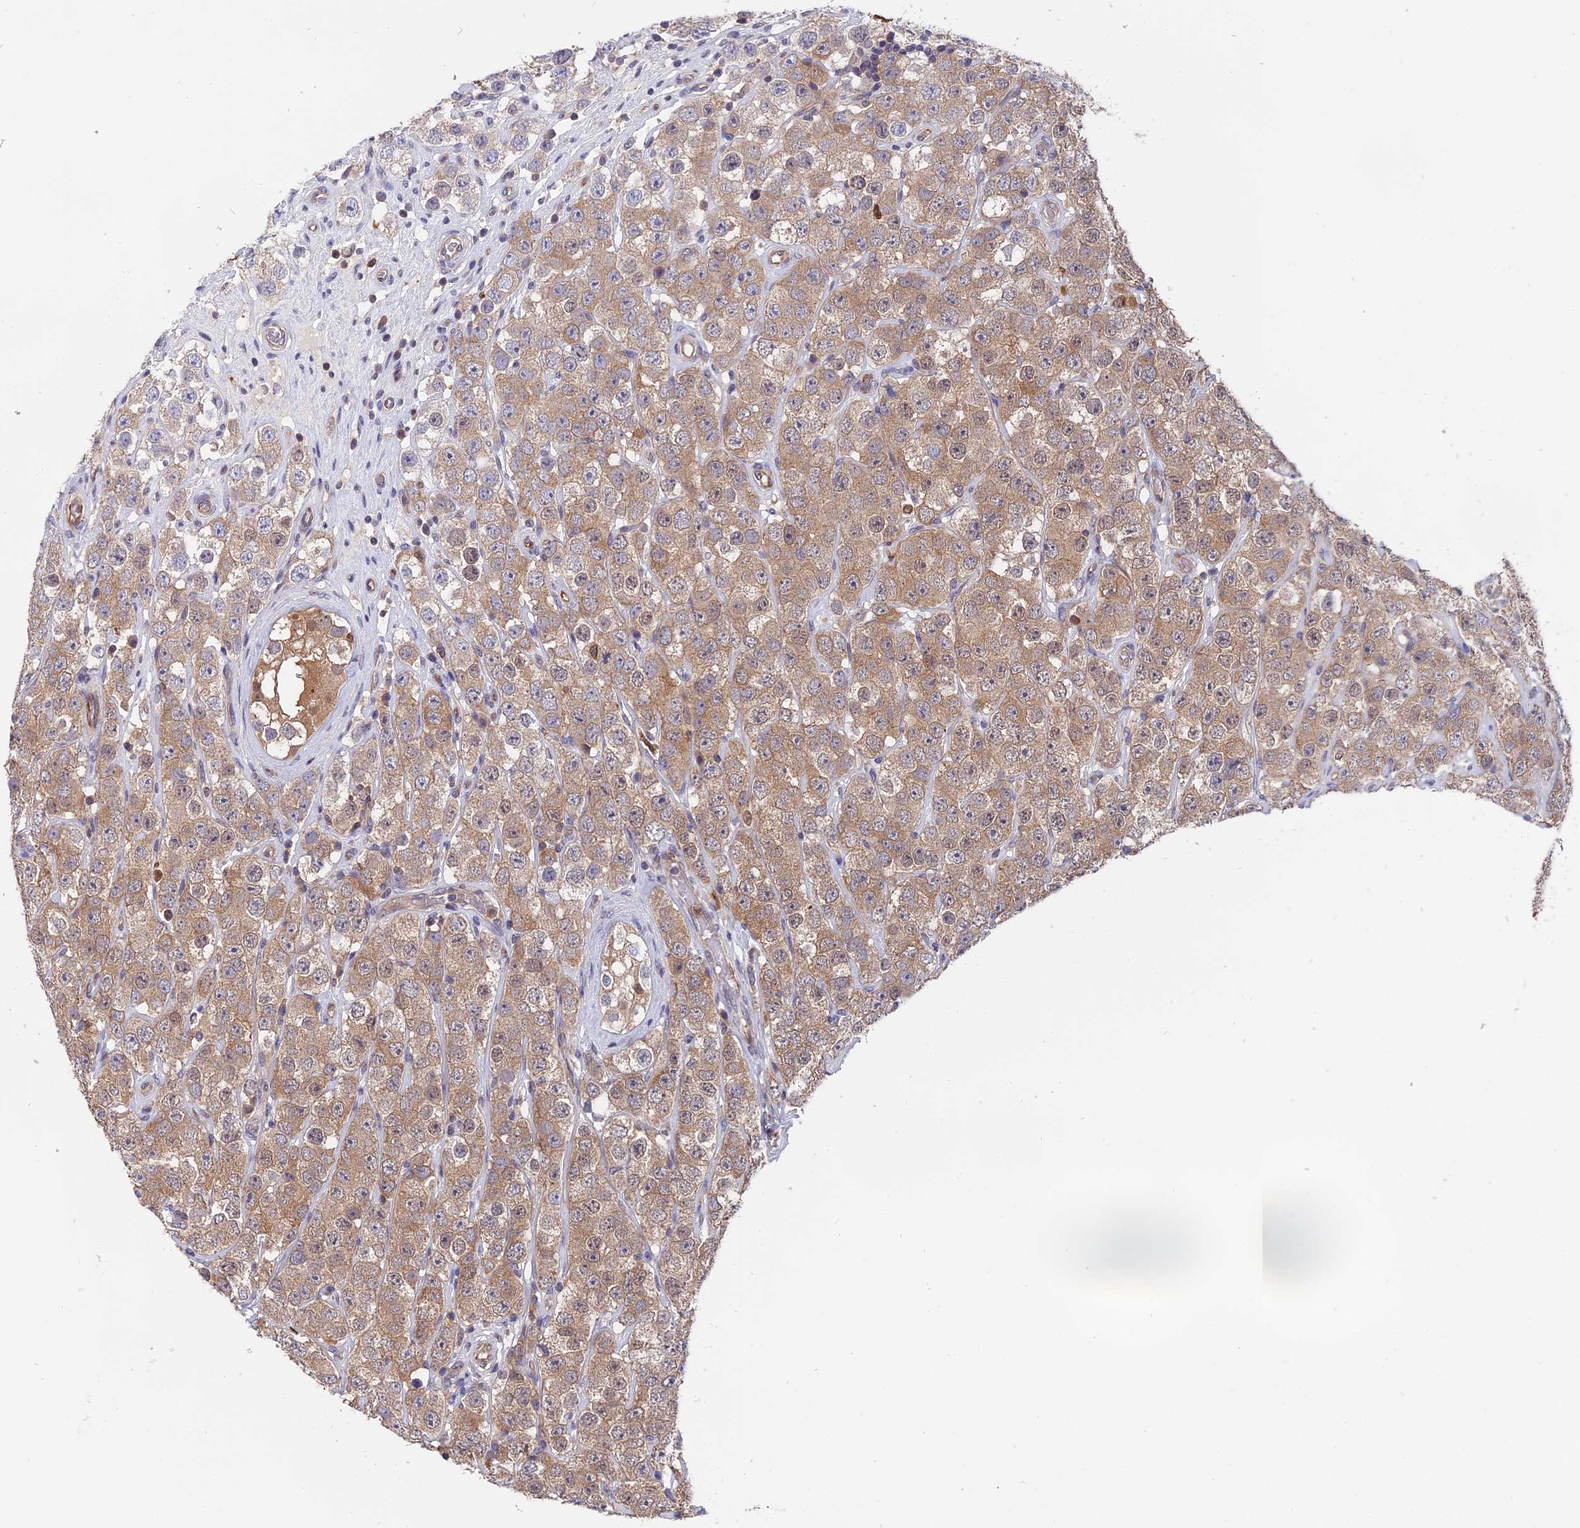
{"staining": {"intensity": "moderate", "quantity": ">75%", "location": "cytoplasmic/membranous"}, "tissue": "testis cancer", "cell_type": "Tumor cells", "image_type": "cancer", "snomed": [{"axis": "morphology", "description": "Seminoma, NOS"}, {"axis": "topography", "description": "Testis"}], "caption": "The image exhibits staining of testis seminoma, revealing moderate cytoplasmic/membranous protein staining (brown color) within tumor cells.", "gene": "FAM118B", "patient": {"sex": "male", "age": 28}}